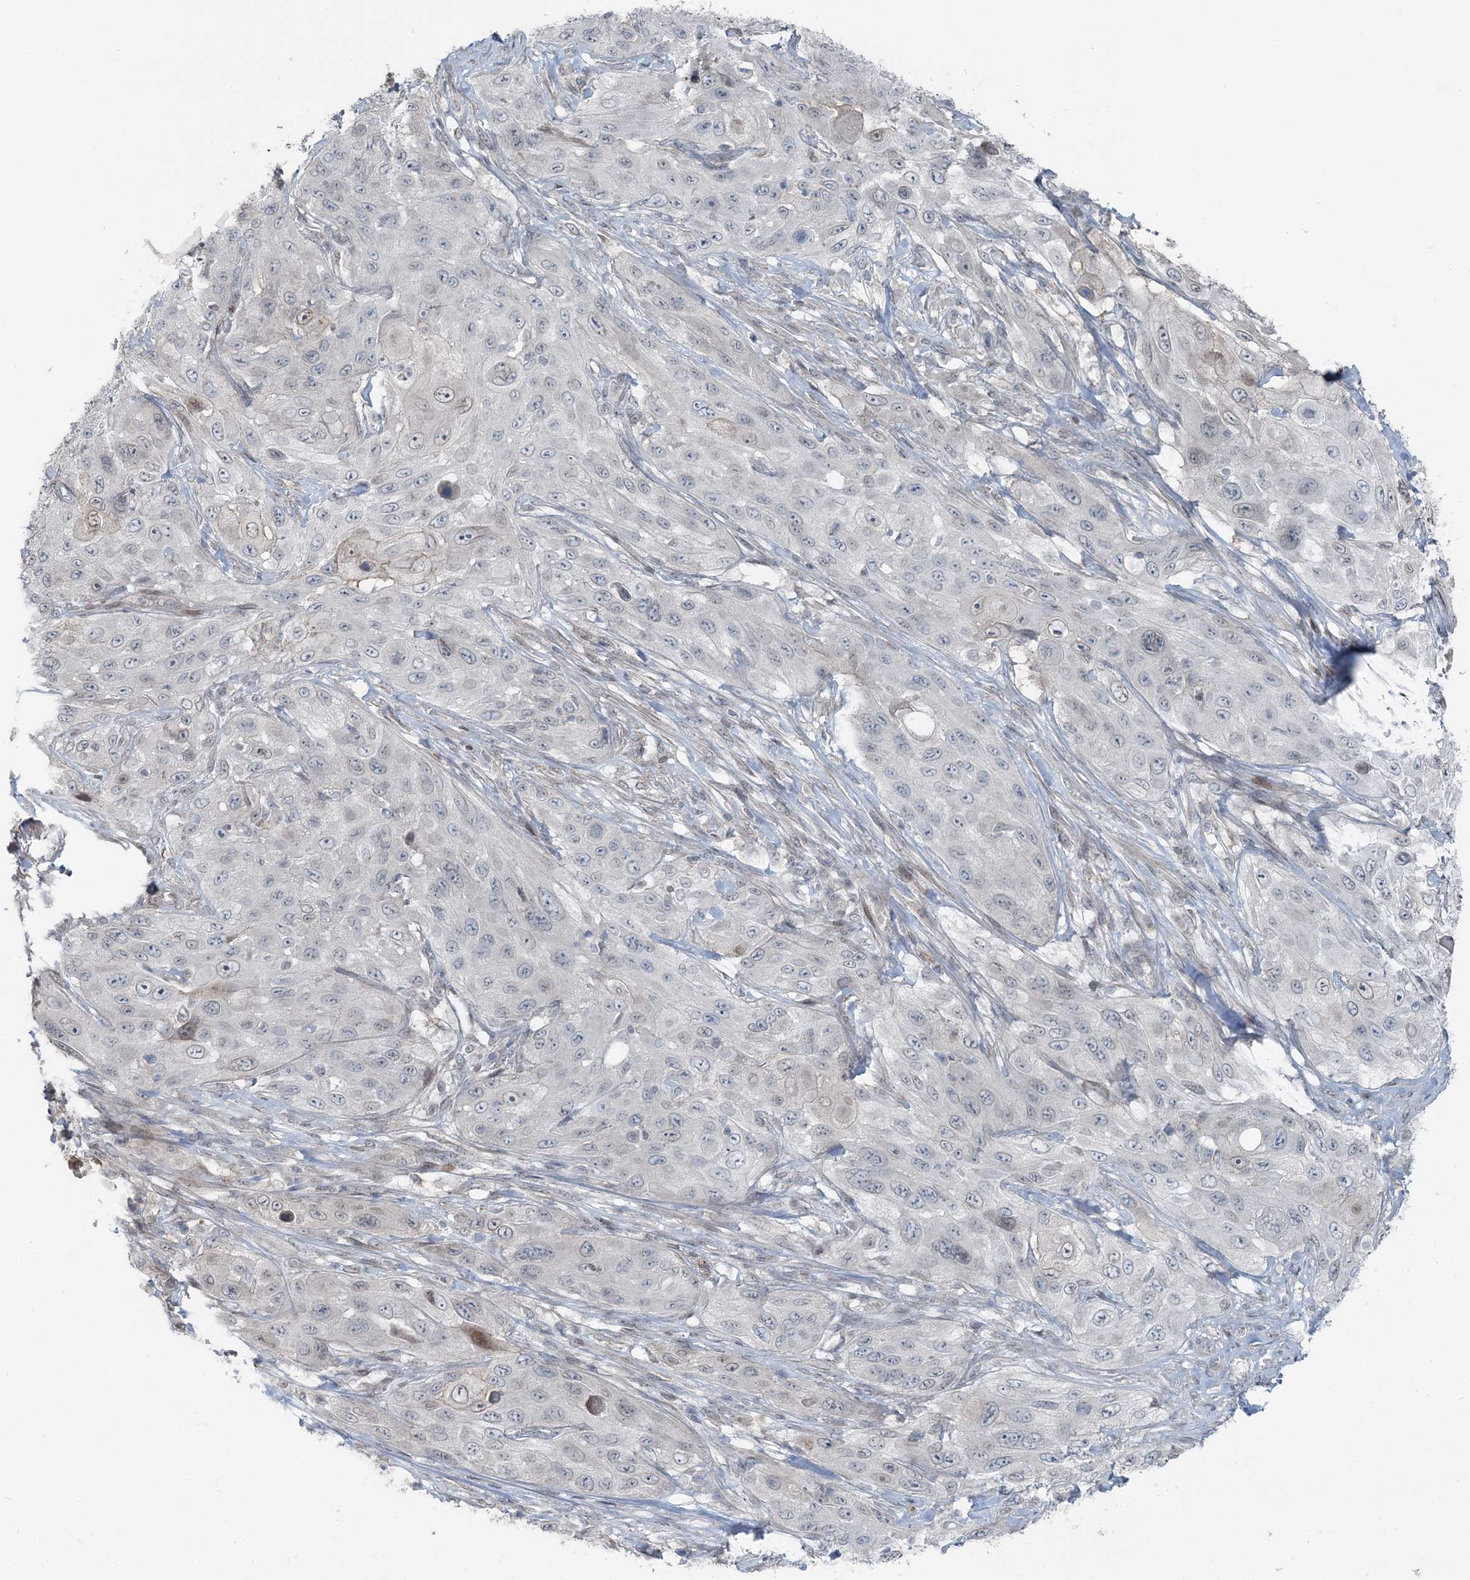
{"staining": {"intensity": "negative", "quantity": "none", "location": "none"}, "tissue": "cervical cancer", "cell_type": "Tumor cells", "image_type": "cancer", "snomed": [{"axis": "morphology", "description": "Squamous cell carcinoma, NOS"}, {"axis": "topography", "description": "Cervix"}], "caption": "The immunohistochemistry (IHC) micrograph has no significant expression in tumor cells of cervical squamous cell carcinoma tissue.", "gene": "FBXL17", "patient": {"sex": "female", "age": 42}}